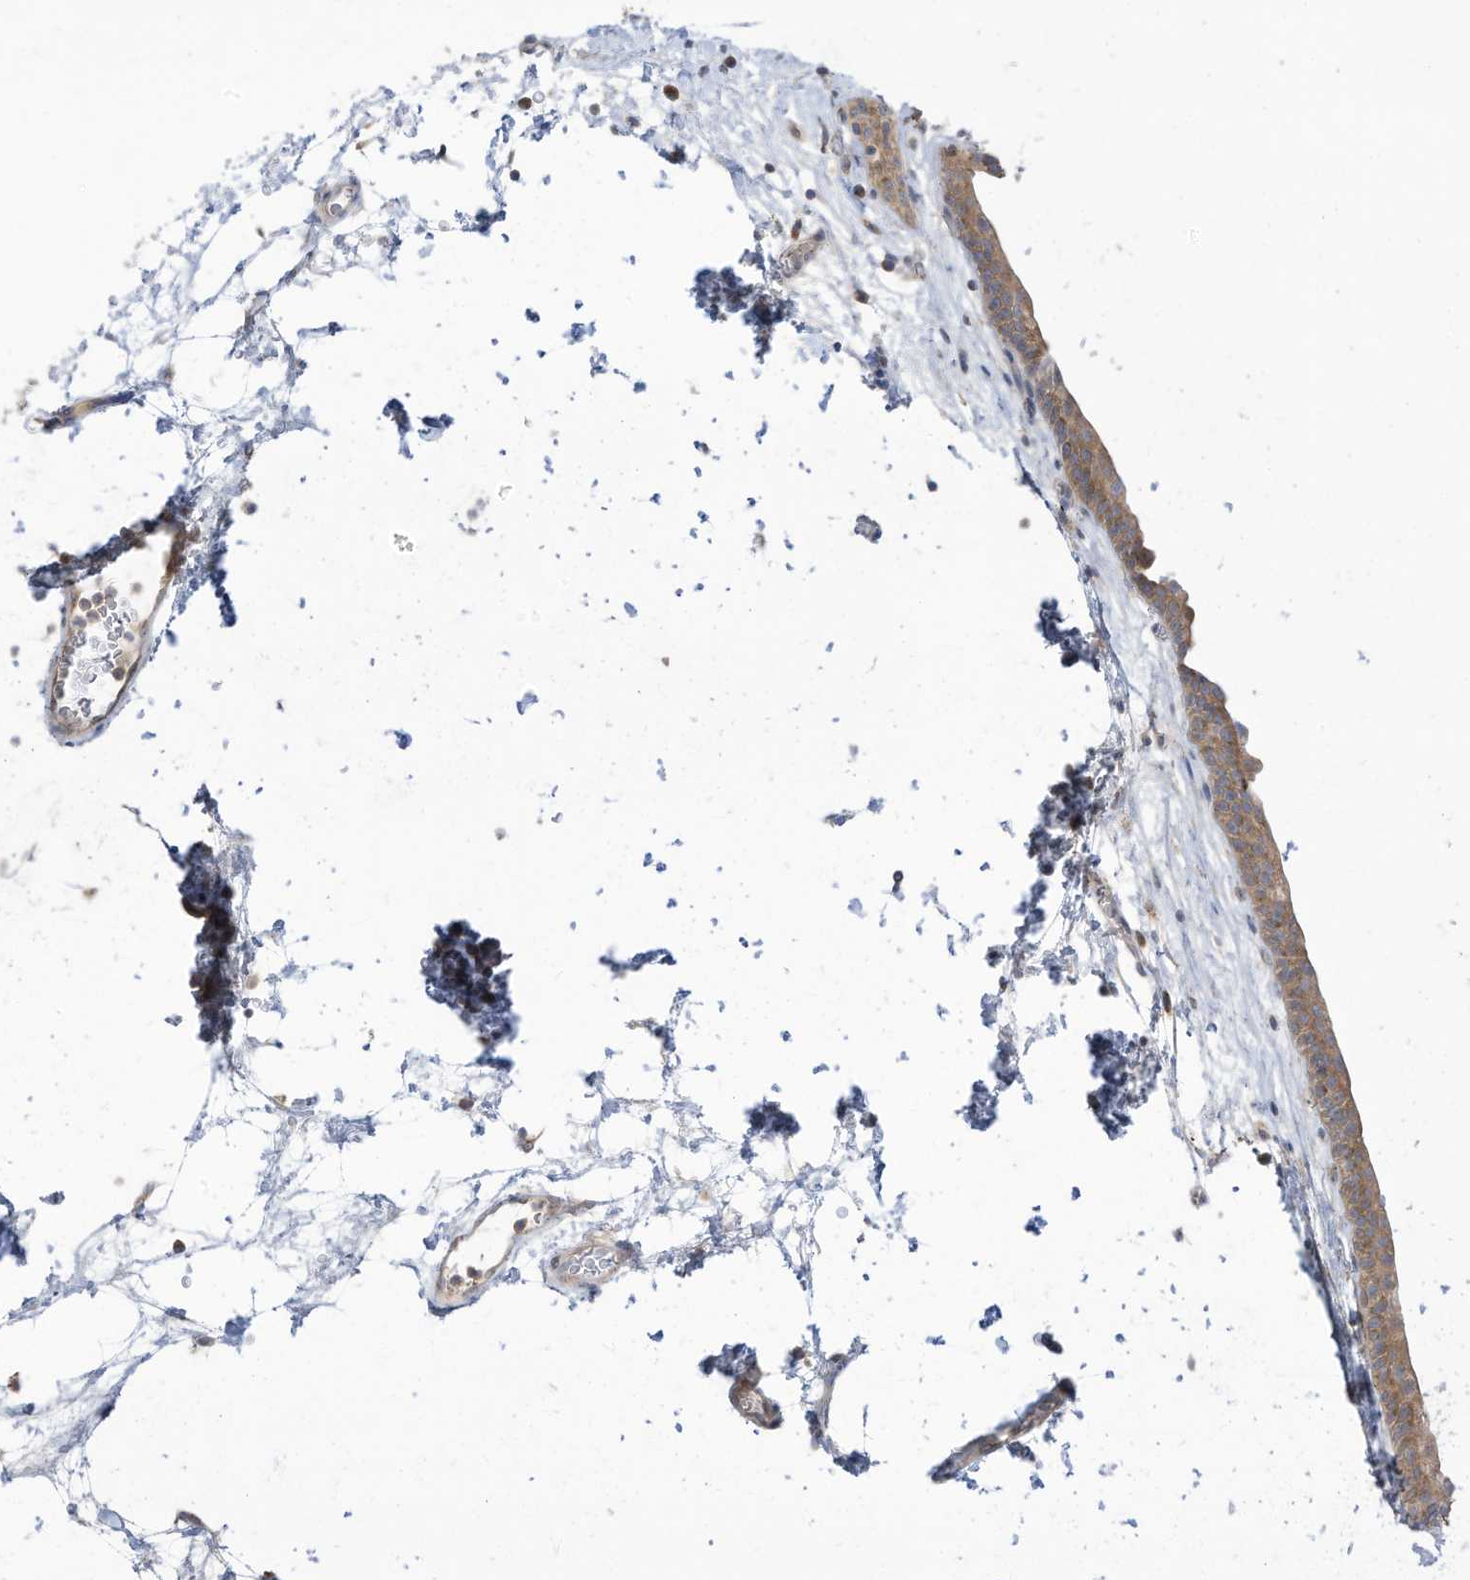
{"staining": {"intensity": "moderate", "quantity": ">75%", "location": "cytoplasmic/membranous"}, "tissue": "urinary bladder", "cell_type": "Urothelial cells", "image_type": "normal", "snomed": [{"axis": "morphology", "description": "Normal tissue, NOS"}, {"axis": "topography", "description": "Urinary bladder"}], "caption": "A brown stain shows moderate cytoplasmic/membranous staining of a protein in urothelial cells of normal human urinary bladder. (Brightfield microscopy of DAB IHC at high magnification).", "gene": "LRRN2", "patient": {"sex": "male", "age": 83}}